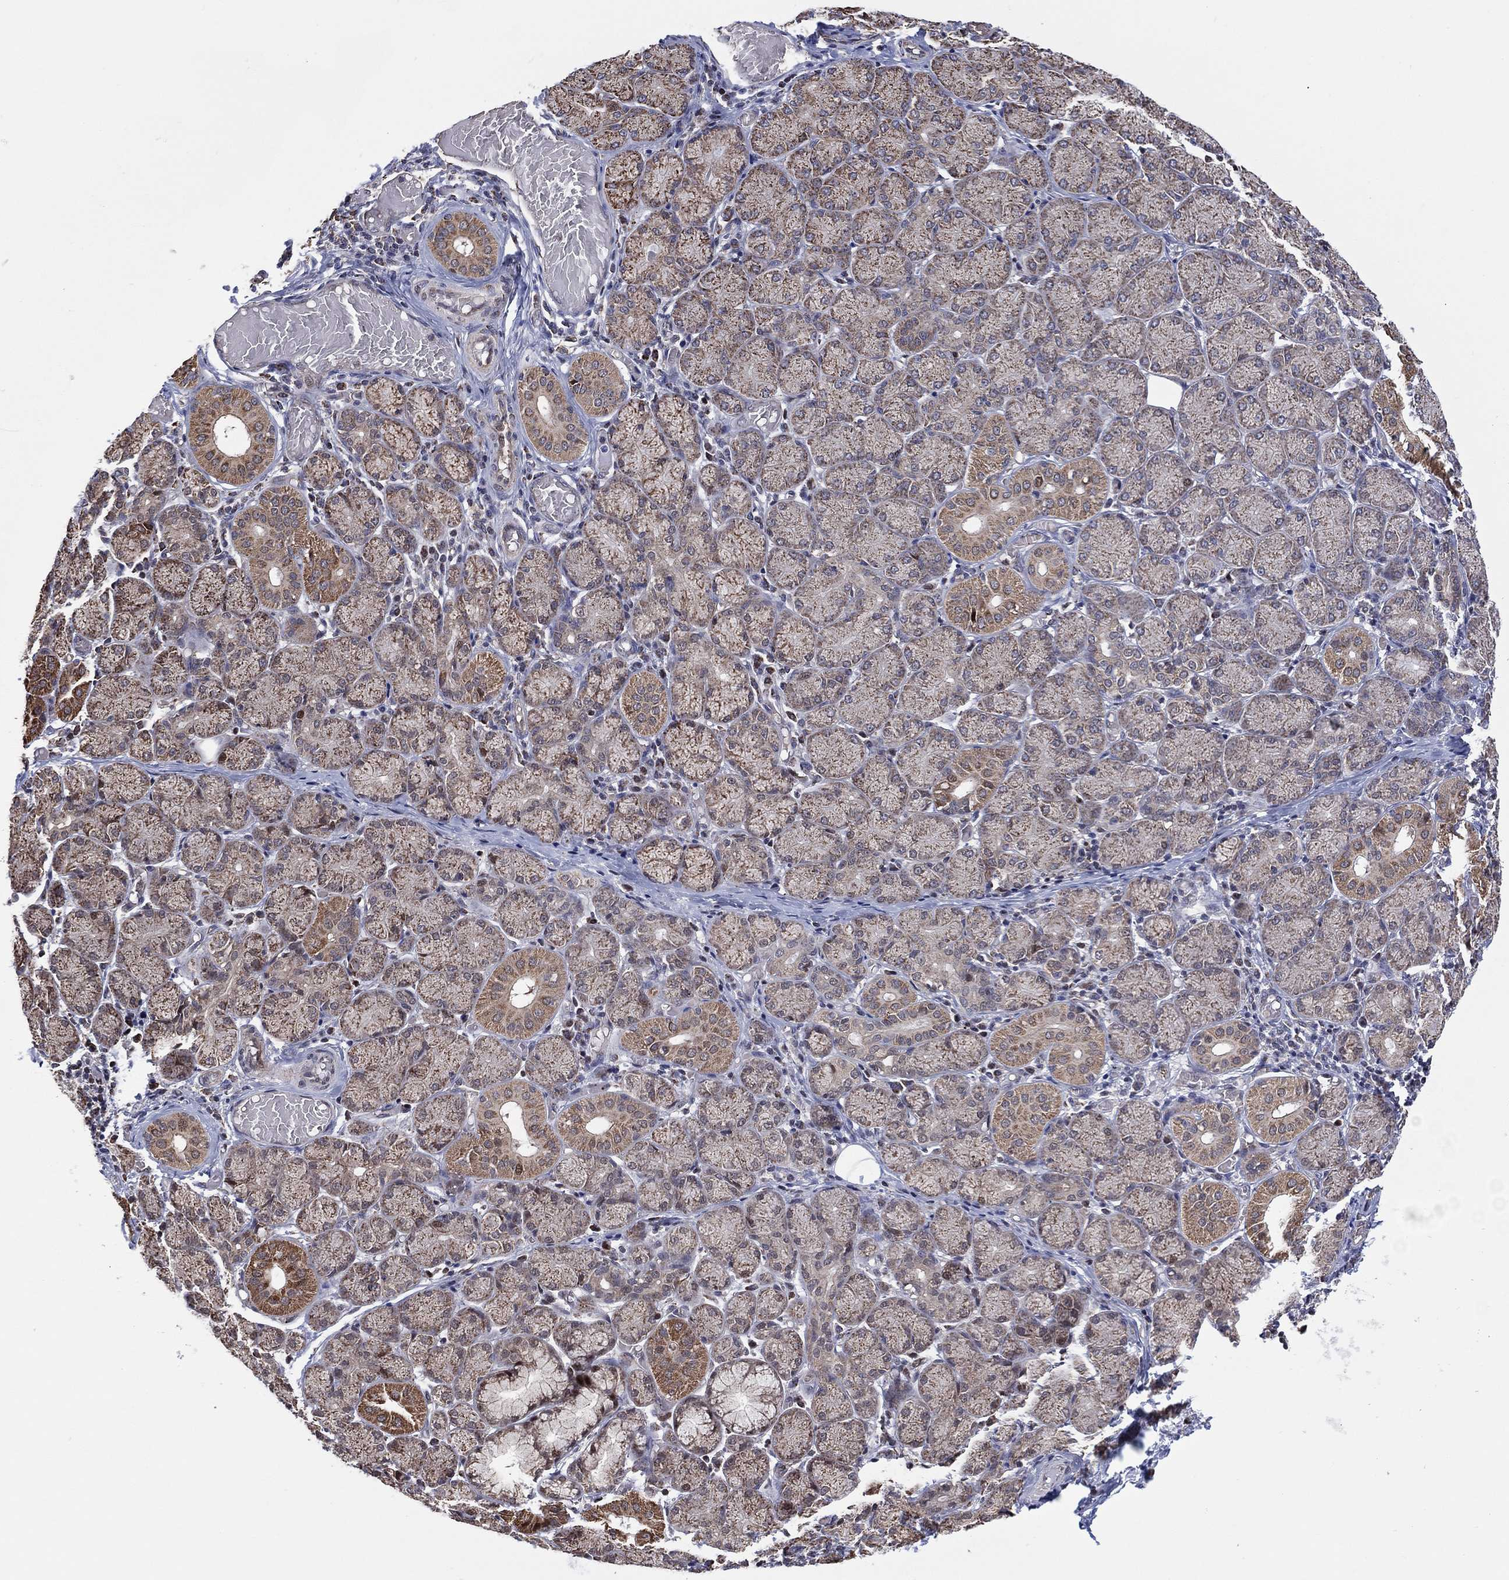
{"staining": {"intensity": "moderate", "quantity": "<25%", "location": "nuclear"}, "tissue": "salivary gland", "cell_type": "Glandular cells", "image_type": "normal", "snomed": [{"axis": "morphology", "description": "Normal tissue, NOS"}, {"axis": "topography", "description": "Salivary gland"}, {"axis": "topography", "description": "Peripheral nerve tissue"}], "caption": "DAB (3,3'-diaminobenzidine) immunohistochemical staining of unremarkable human salivary gland displays moderate nuclear protein staining in about <25% of glandular cells. The staining was performed using DAB (3,3'-diaminobenzidine) to visualize the protein expression in brown, while the nuclei were stained in blue with hematoxylin (Magnification: 20x).", "gene": "PIDD1", "patient": {"sex": "female", "age": 24}}